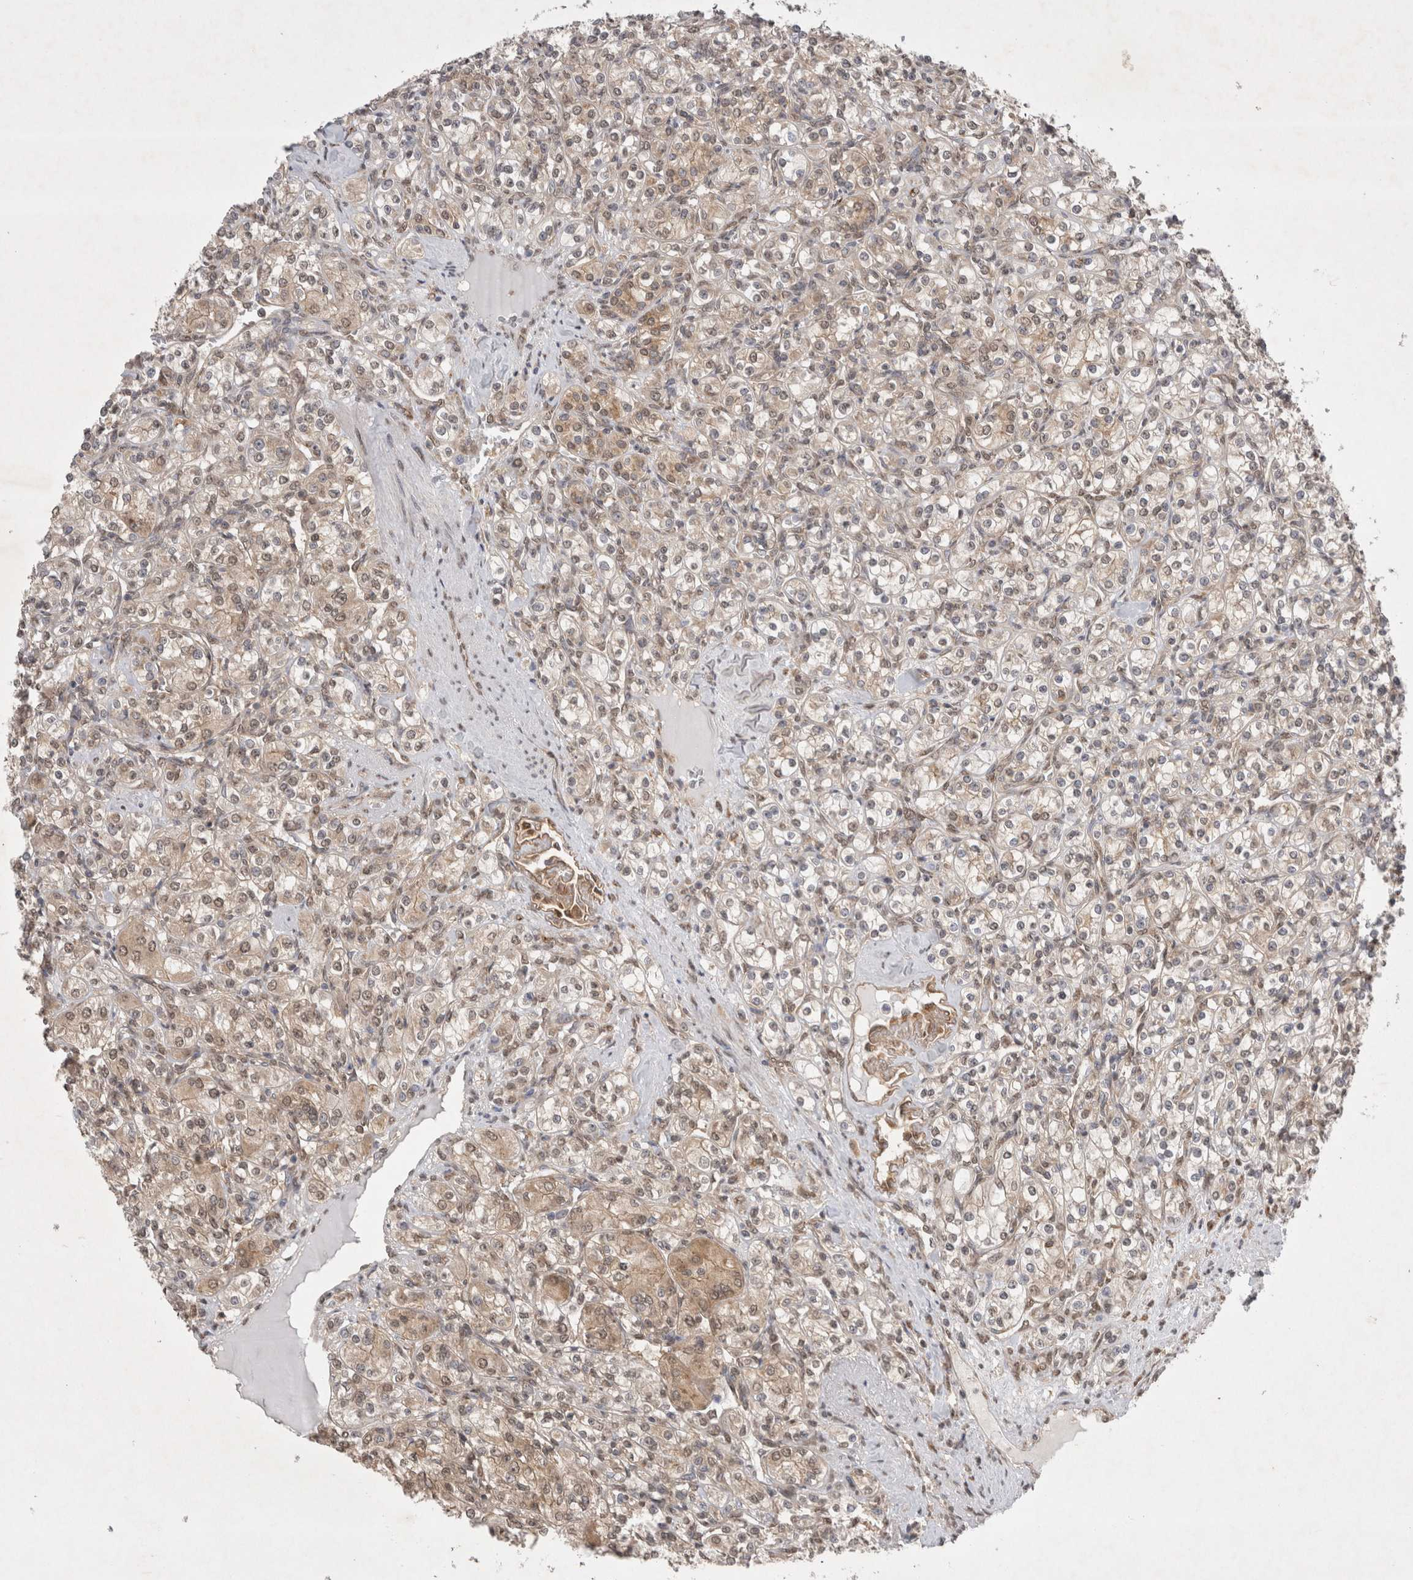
{"staining": {"intensity": "weak", "quantity": "25%-75%", "location": "cytoplasmic/membranous,nuclear"}, "tissue": "renal cancer", "cell_type": "Tumor cells", "image_type": "cancer", "snomed": [{"axis": "morphology", "description": "Adenocarcinoma, NOS"}, {"axis": "topography", "description": "Kidney"}], "caption": "Protein expression analysis of human renal cancer (adenocarcinoma) reveals weak cytoplasmic/membranous and nuclear staining in approximately 25%-75% of tumor cells.", "gene": "WIPF2", "patient": {"sex": "male", "age": 77}}